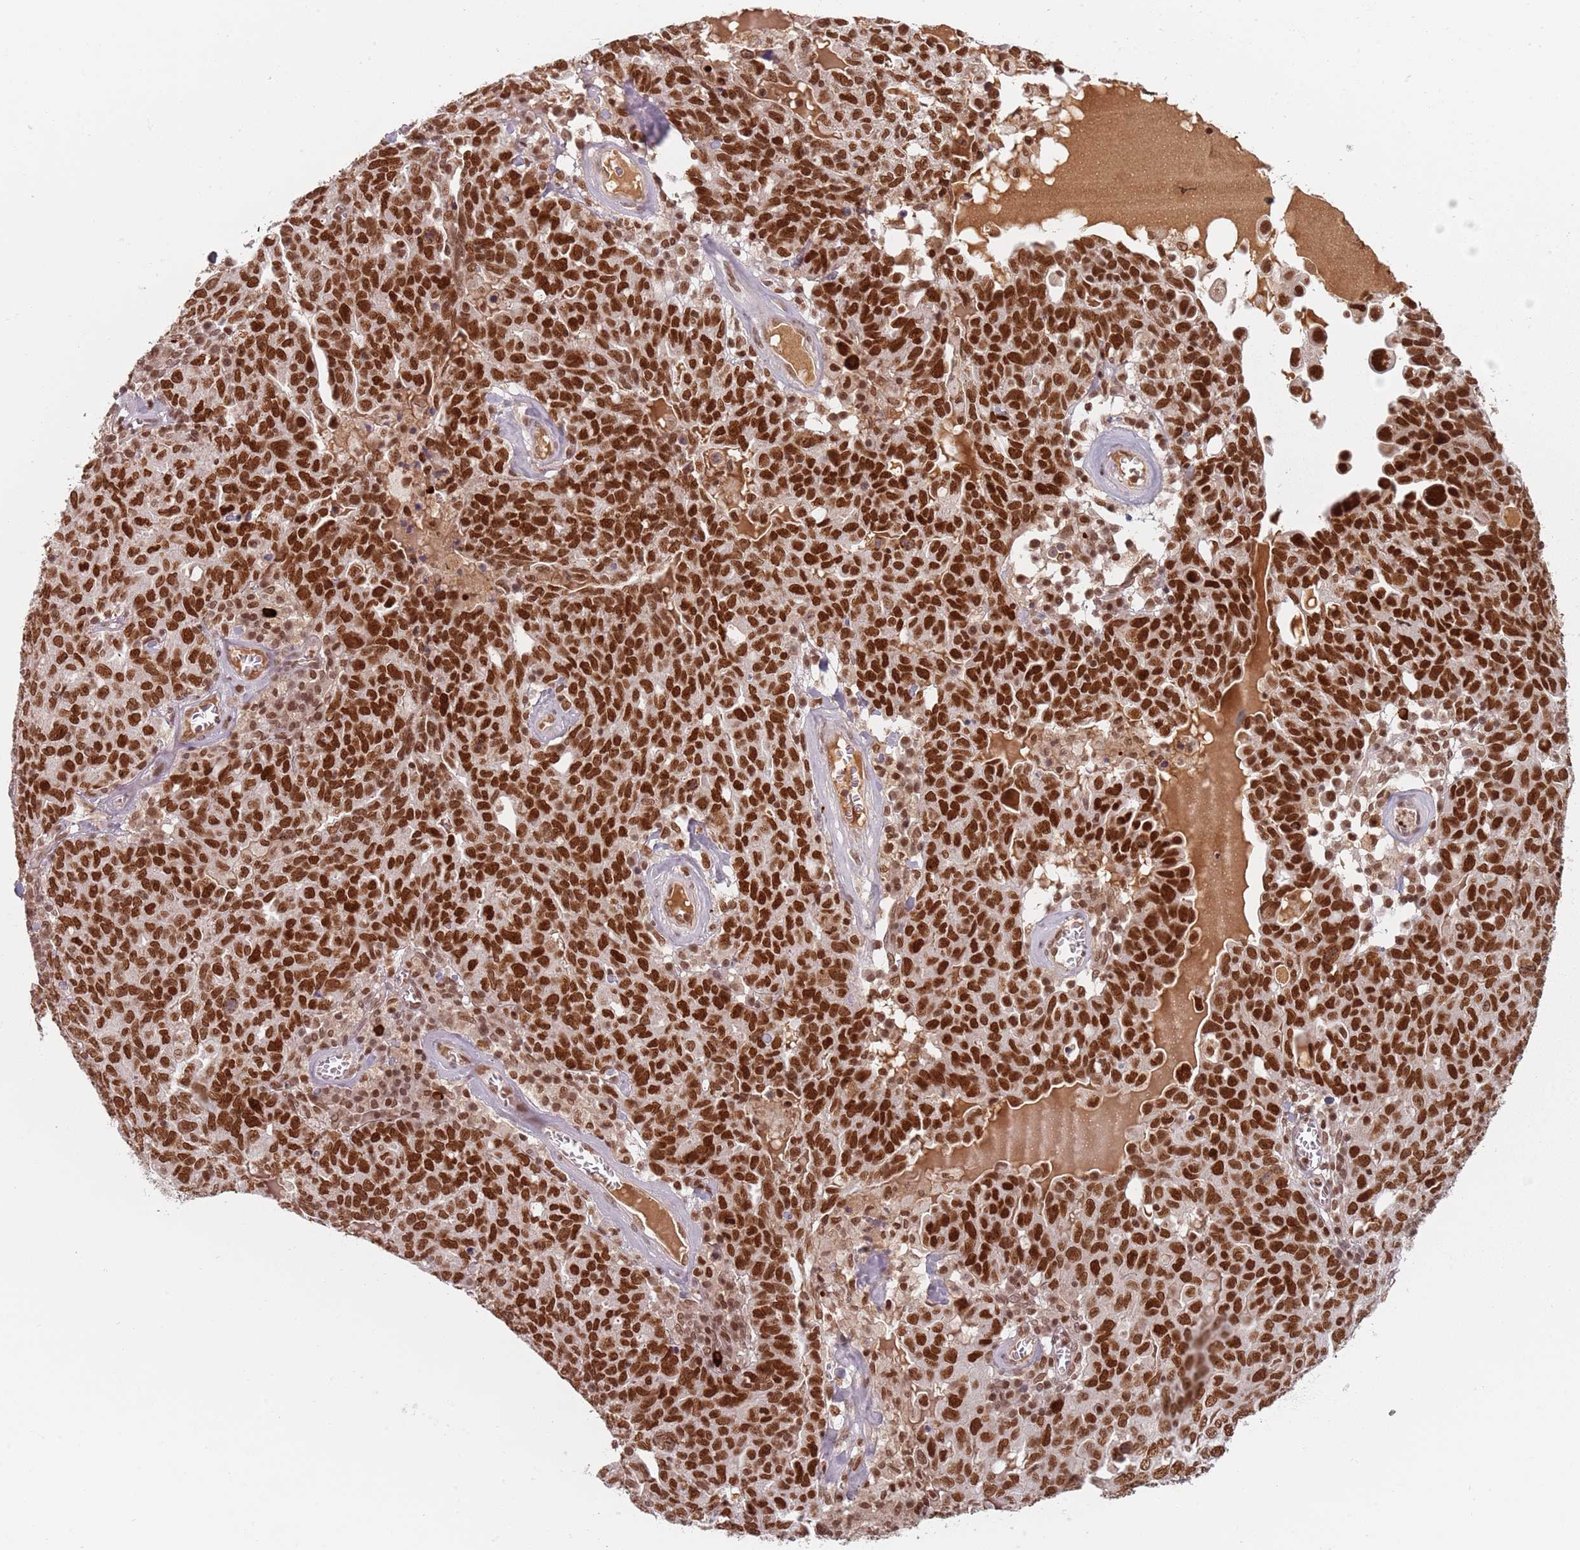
{"staining": {"intensity": "strong", "quantity": ">75%", "location": "nuclear"}, "tissue": "ovarian cancer", "cell_type": "Tumor cells", "image_type": "cancer", "snomed": [{"axis": "morphology", "description": "Carcinoma, endometroid"}, {"axis": "topography", "description": "Ovary"}], "caption": "Ovarian cancer (endometroid carcinoma) stained with DAB immunohistochemistry (IHC) shows high levels of strong nuclear expression in about >75% of tumor cells.", "gene": "NUP50", "patient": {"sex": "female", "age": 62}}